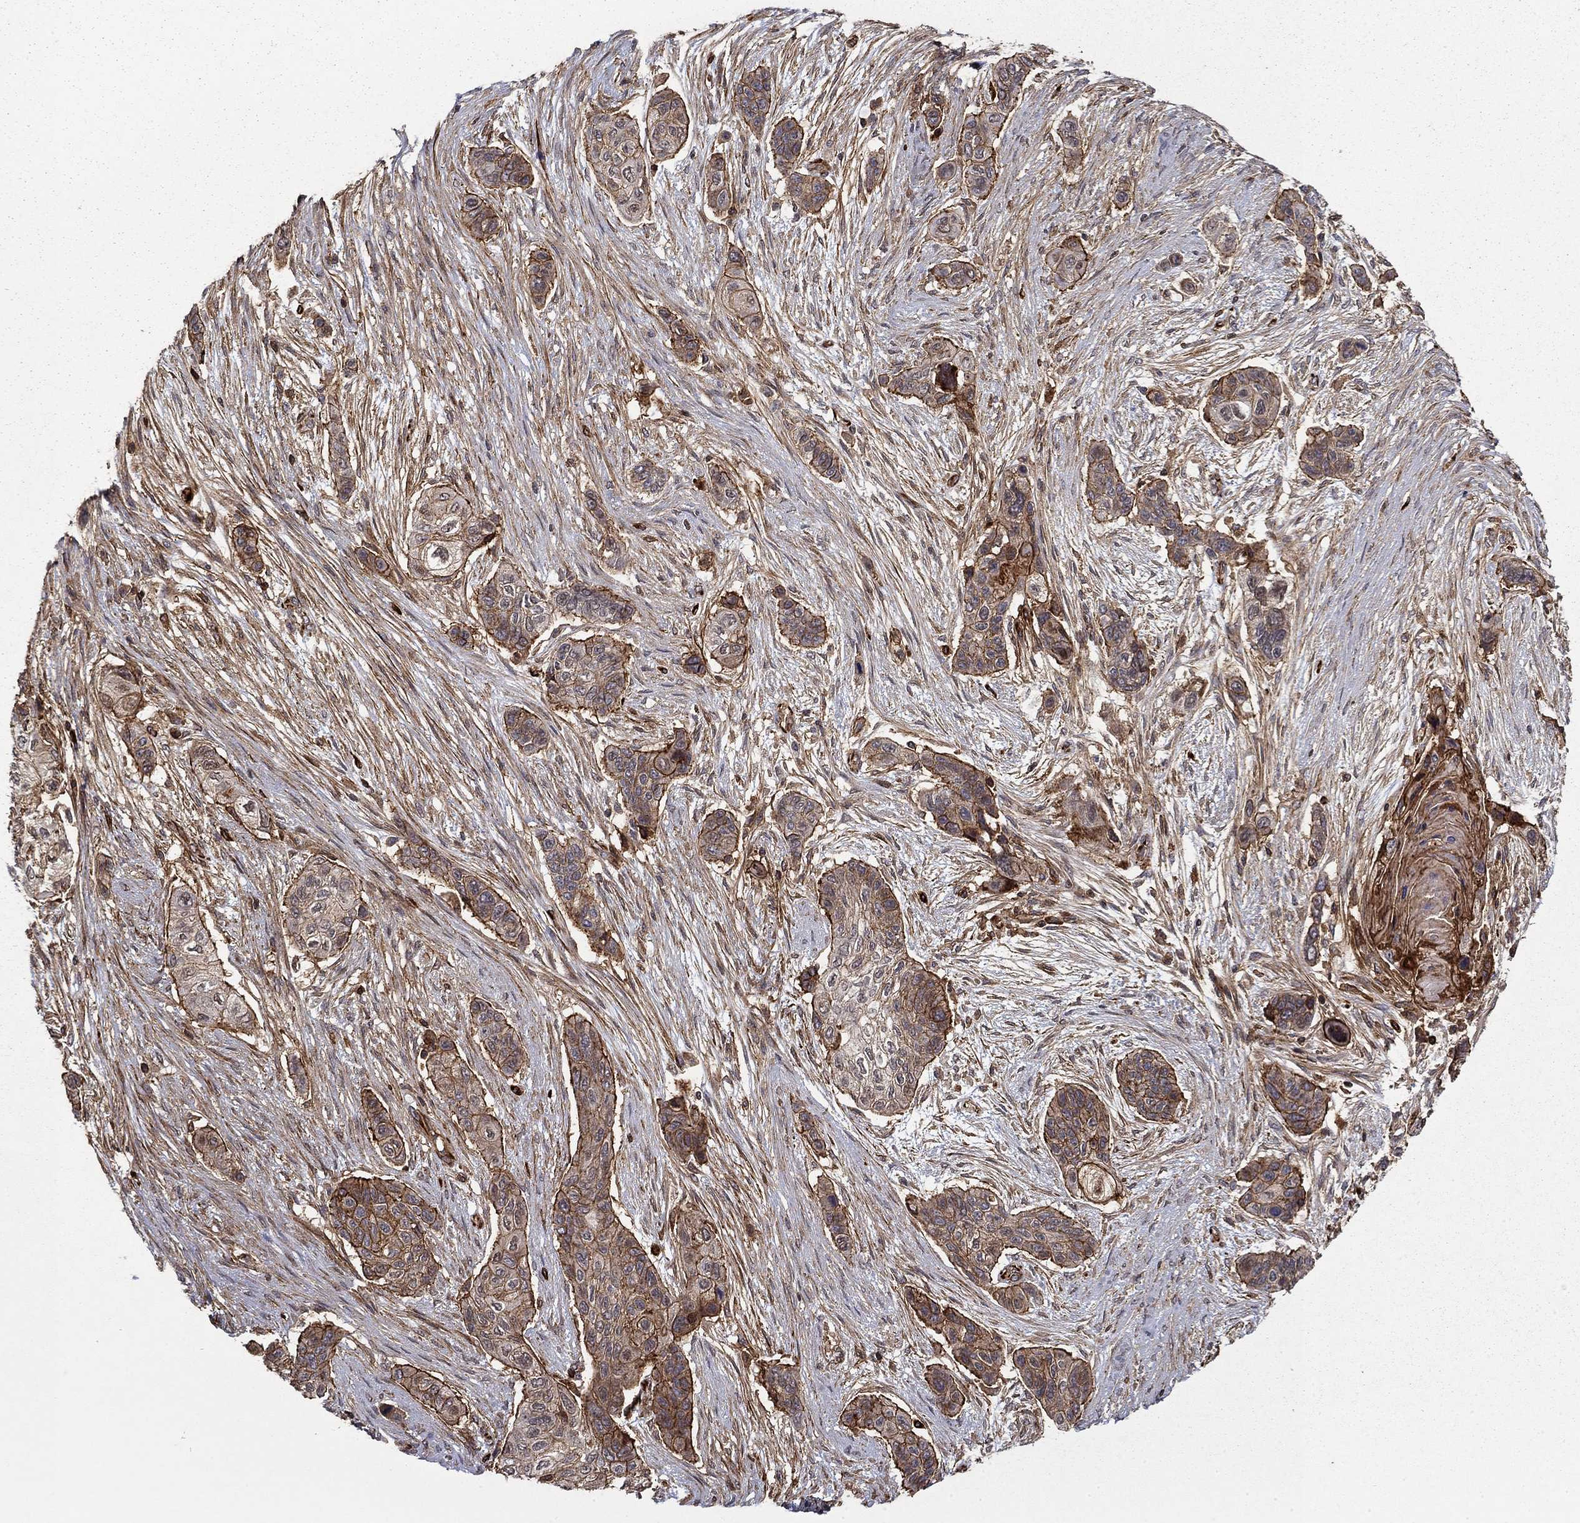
{"staining": {"intensity": "moderate", "quantity": "25%-75%", "location": "cytoplasmic/membranous"}, "tissue": "lung cancer", "cell_type": "Tumor cells", "image_type": "cancer", "snomed": [{"axis": "morphology", "description": "Squamous cell carcinoma, NOS"}, {"axis": "topography", "description": "Lung"}], "caption": "Protein expression by IHC displays moderate cytoplasmic/membranous staining in about 25%-75% of tumor cells in lung cancer.", "gene": "ADM", "patient": {"sex": "male", "age": 69}}